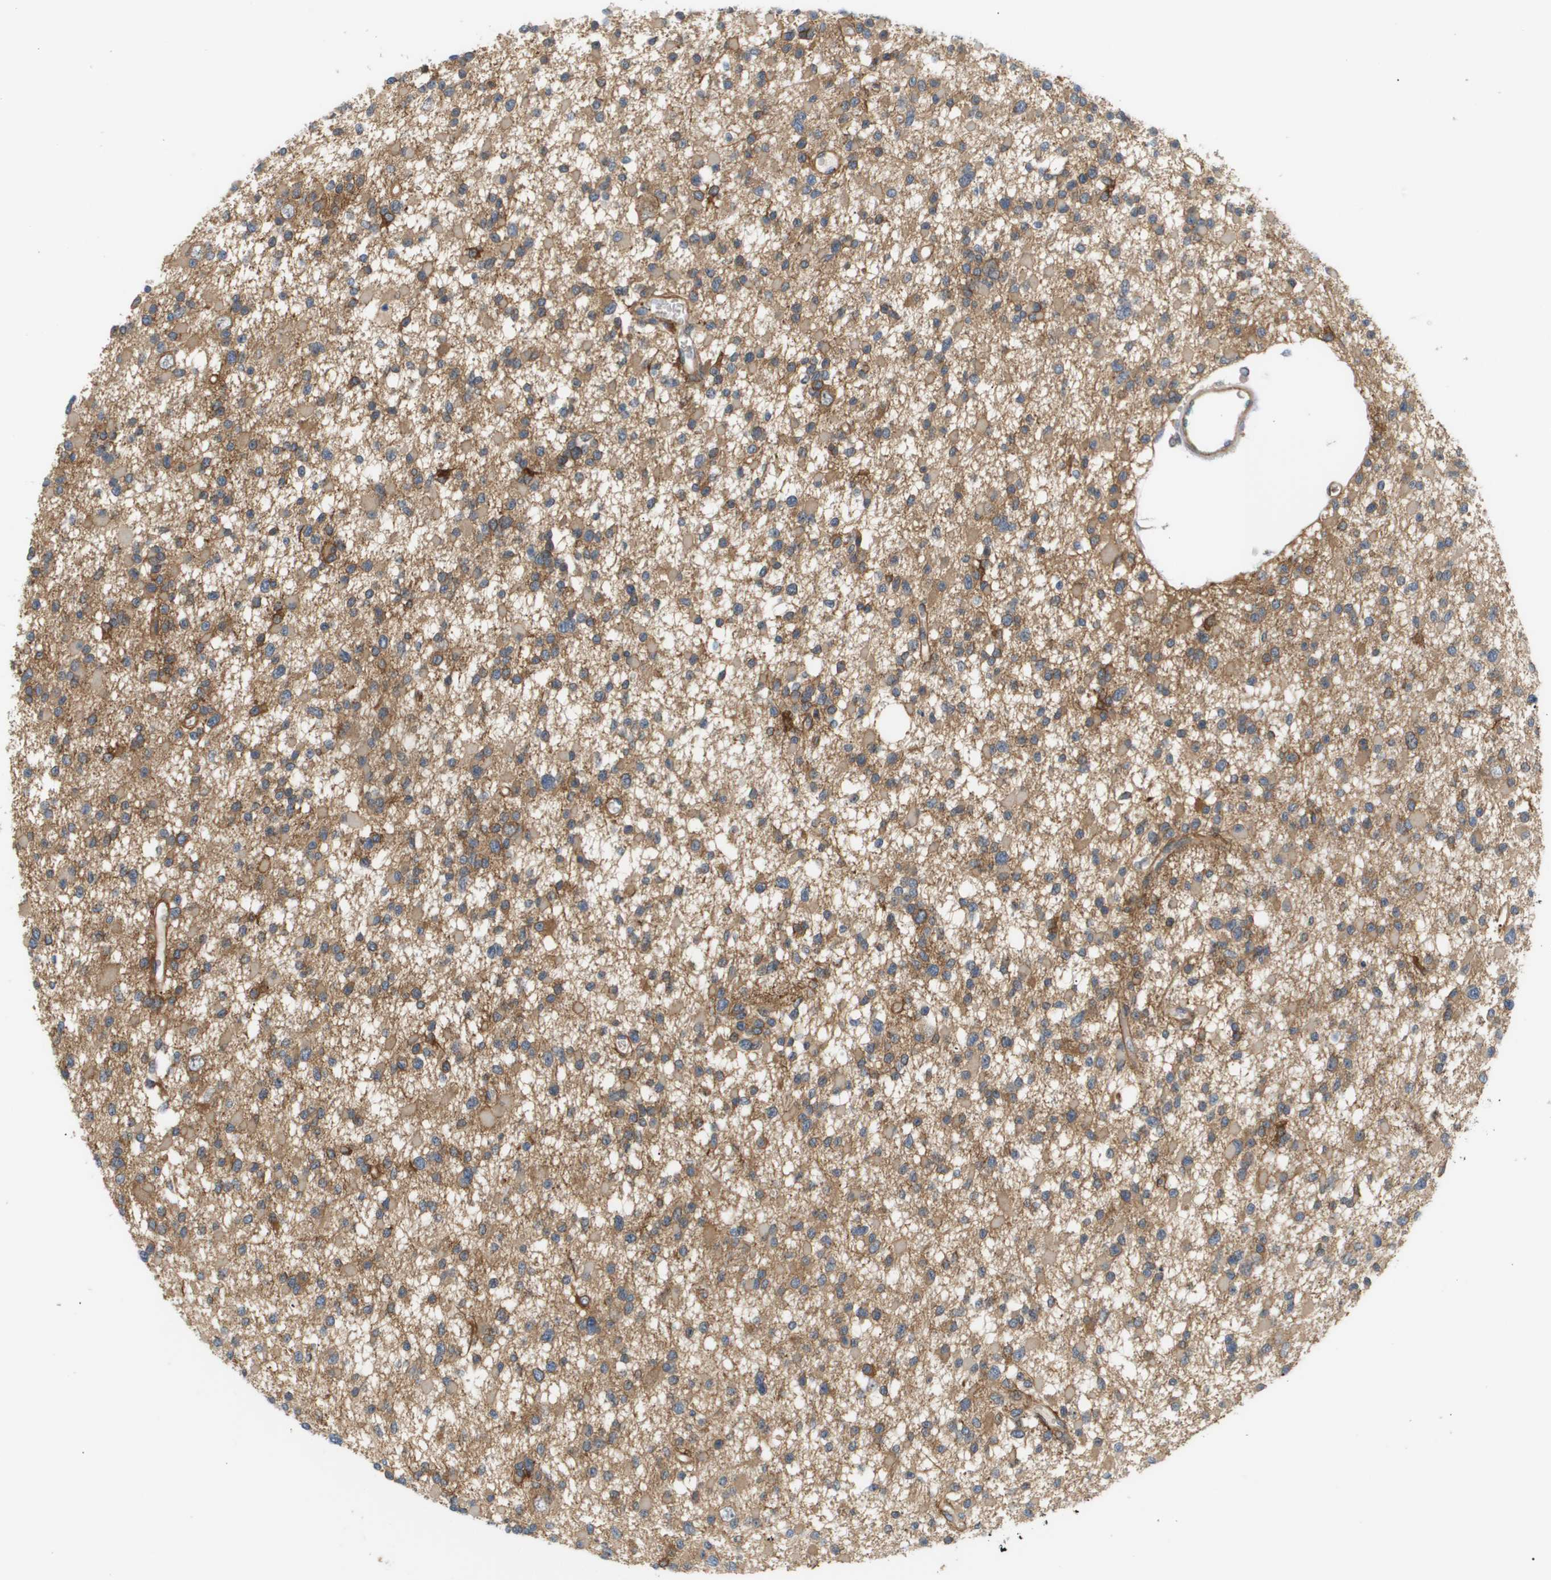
{"staining": {"intensity": "moderate", "quantity": ">75%", "location": "cytoplasmic/membranous"}, "tissue": "glioma", "cell_type": "Tumor cells", "image_type": "cancer", "snomed": [{"axis": "morphology", "description": "Glioma, malignant, Low grade"}, {"axis": "topography", "description": "Brain"}], "caption": "High-power microscopy captured an immunohistochemistry (IHC) histopathology image of glioma, revealing moderate cytoplasmic/membranous expression in approximately >75% of tumor cells.", "gene": "CORO2B", "patient": {"sex": "female", "age": 22}}